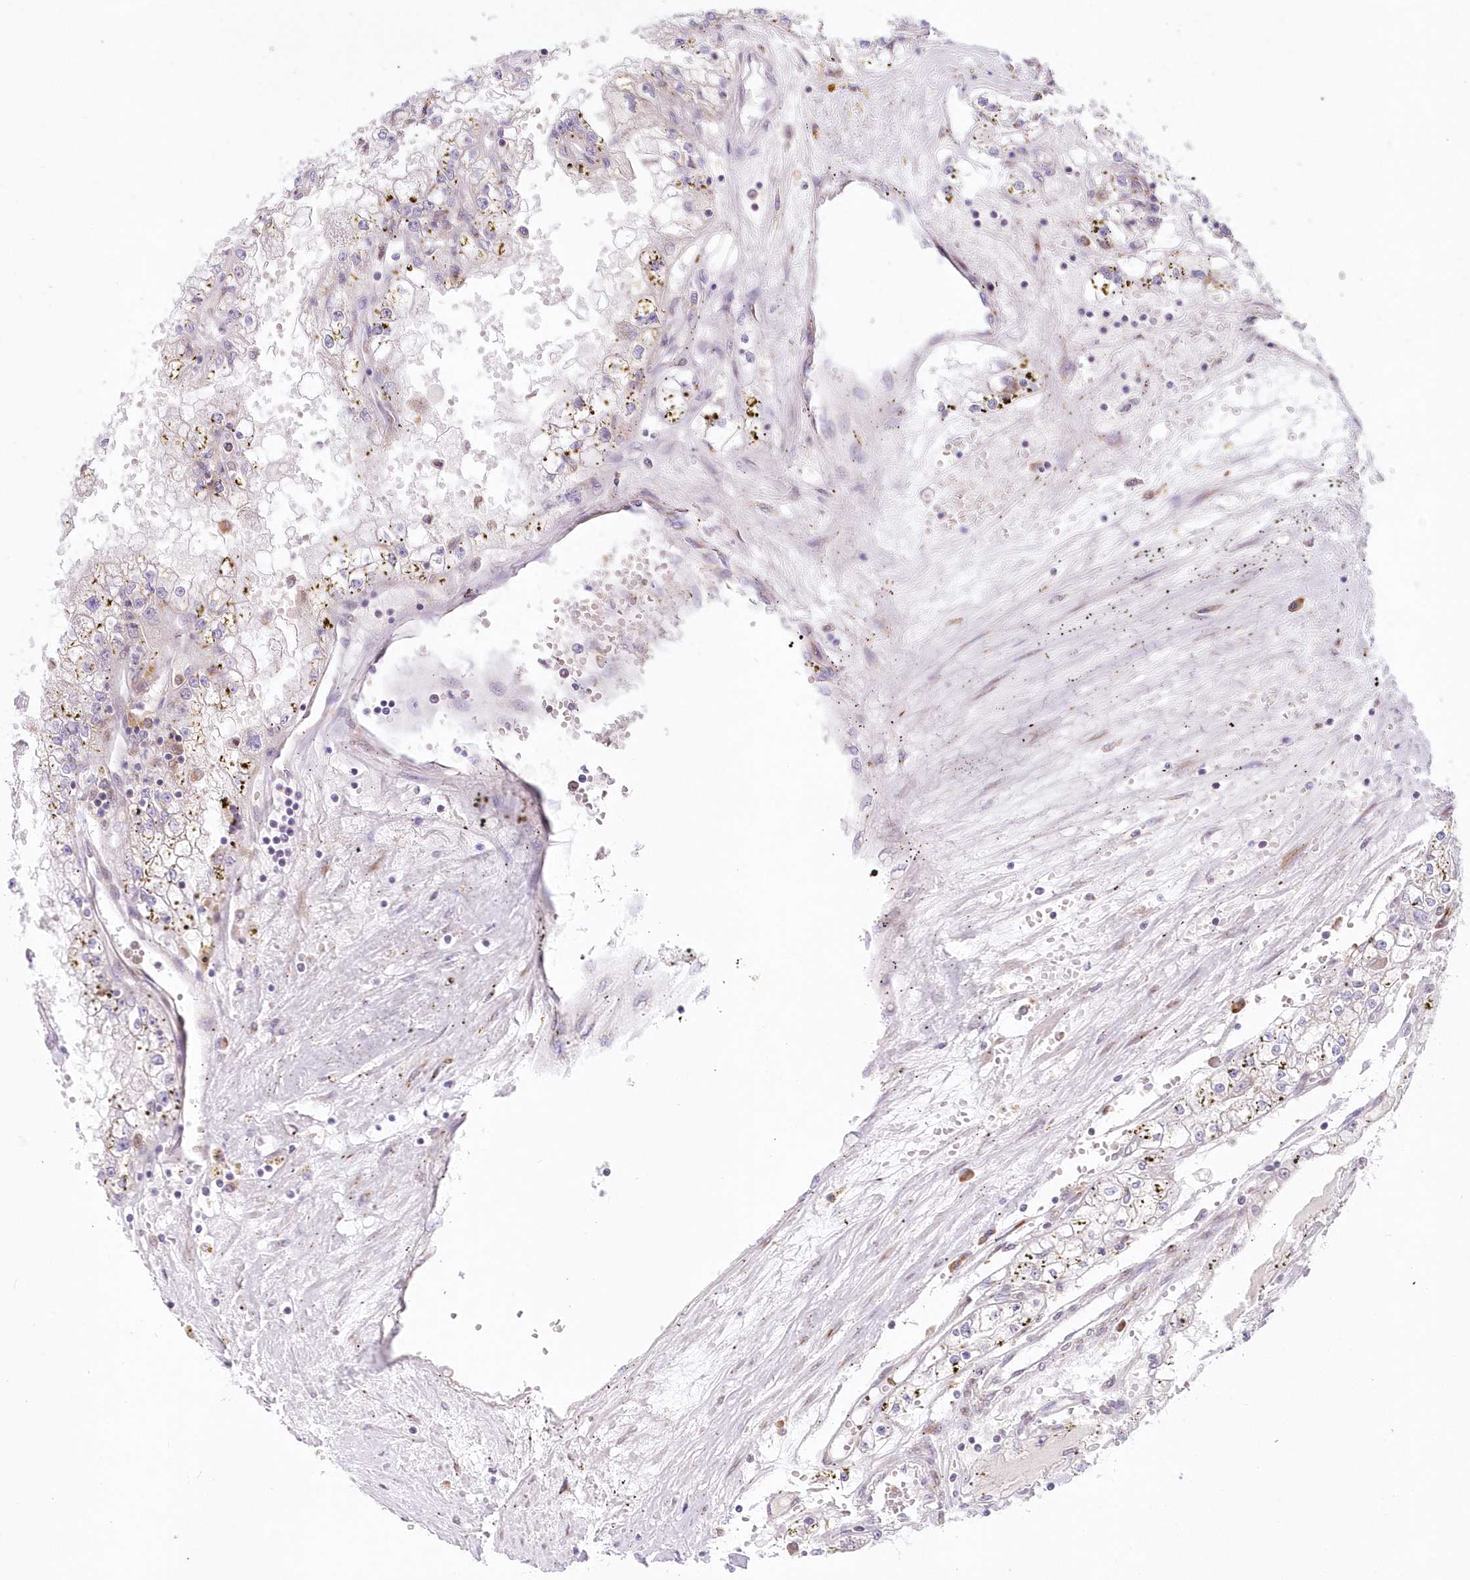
{"staining": {"intensity": "negative", "quantity": "none", "location": "none"}, "tissue": "renal cancer", "cell_type": "Tumor cells", "image_type": "cancer", "snomed": [{"axis": "morphology", "description": "Adenocarcinoma, NOS"}, {"axis": "topography", "description": "Kidney"}], "caption": "Immunohistochemical staining of human renal adenocarcinoma exhibits no significant staining in tumor cells.", "gene": "LDB1", "patient": {"sex": "male", "age": 56}}